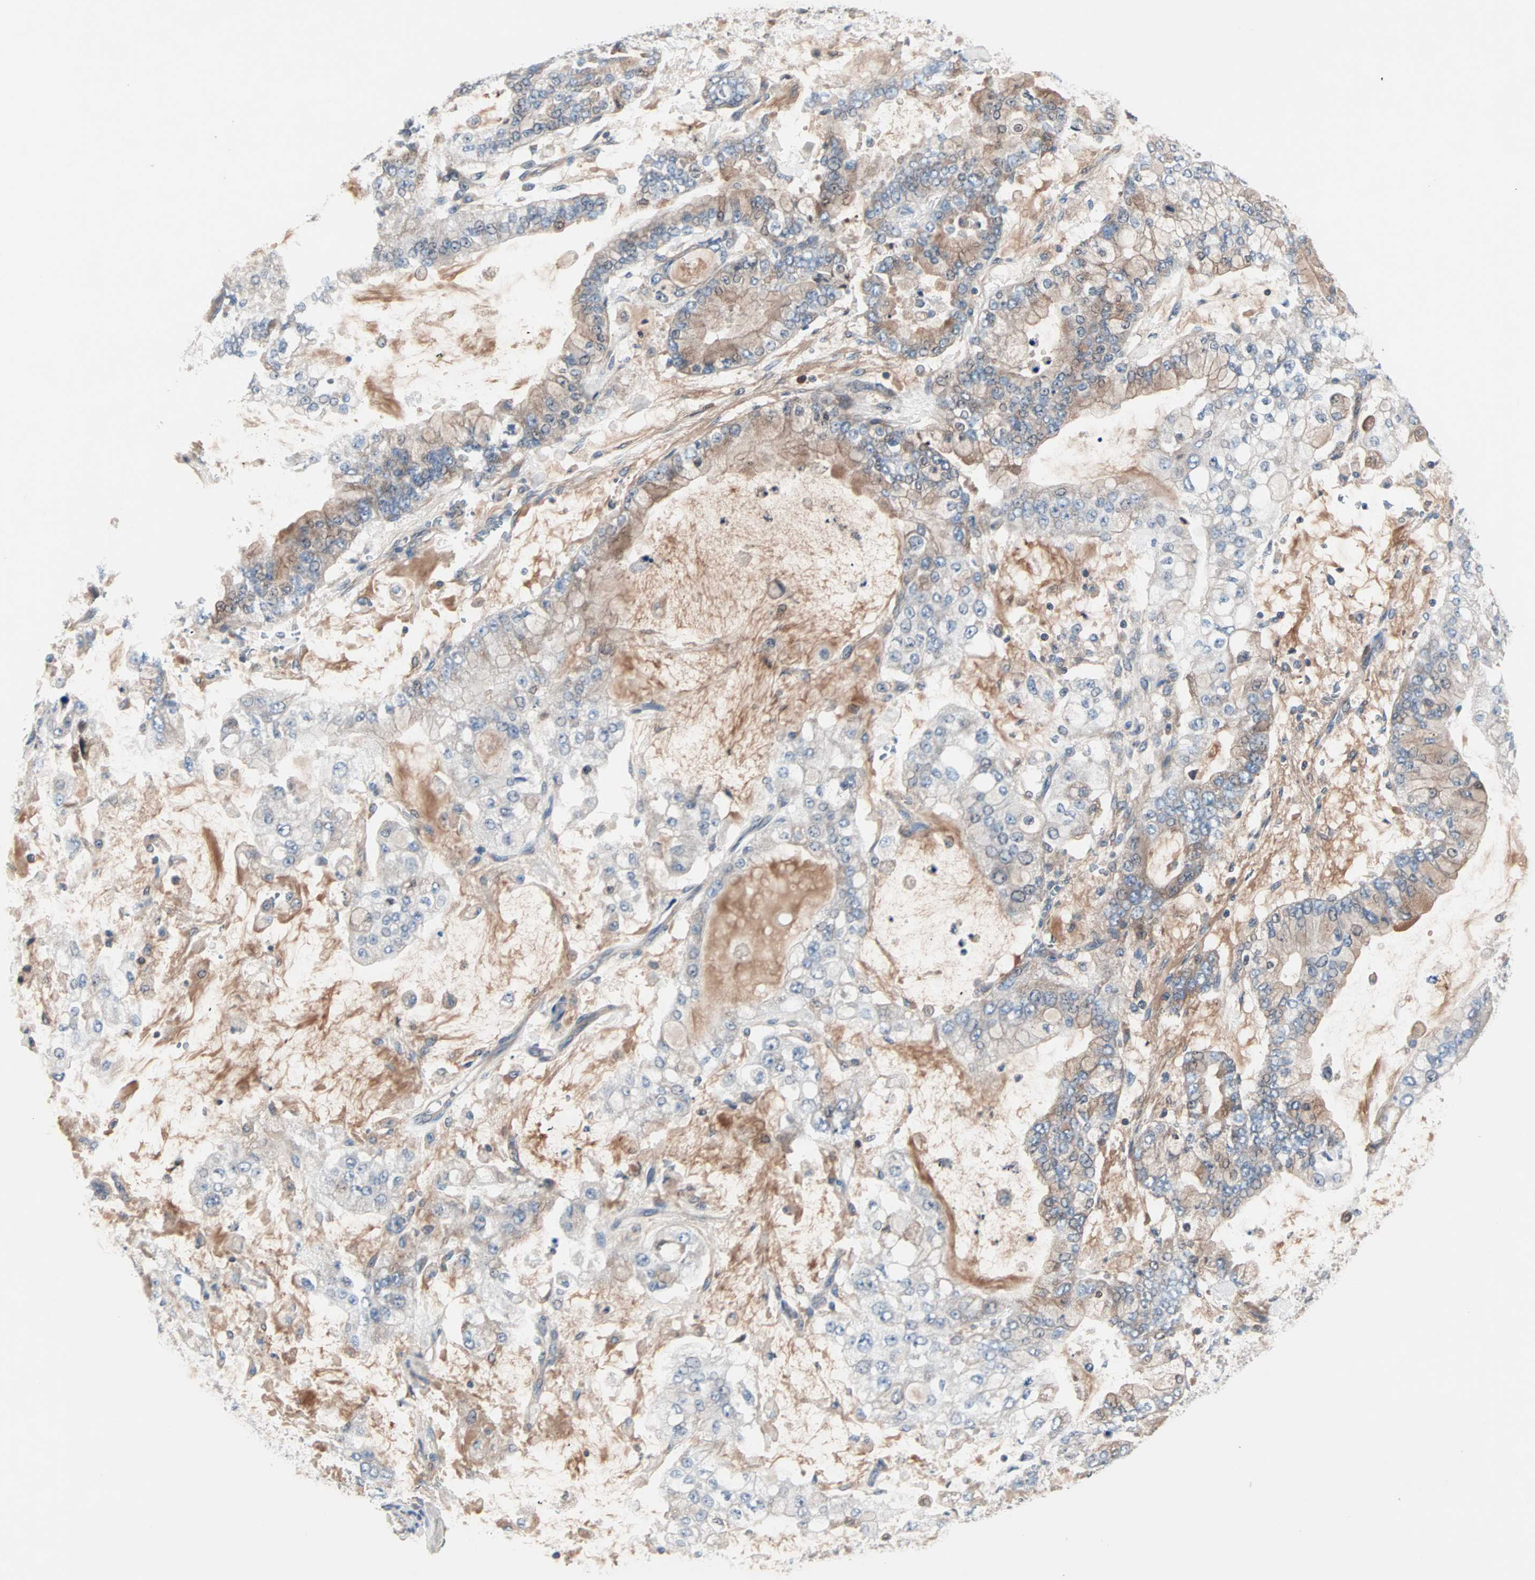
{"staining": {"intensity": "weak", "quantity": ">75%", "location": "cytoplasmic/membranous"}, "tissue": "stomach cancer", "cell_type": "Tumor cells", "image_type": "cancer", "snomed": [{"axis": "morphology", "description": "Normal tissue, NOS"}, {"axis": "morphology", "description": "Adenocarcinoma, NOS"}, {"axis": "topography", "description": "Stomach, upper"}, {"axis": "topography", "description": "Stomach"}], "caption": "This is an image of IHC staining of stomach cancer, which shows weak expression in the cytoplasmic/membranous of tumor cells.", "gene": "CAD", "patient": {"sex": "male", "age": 76}}